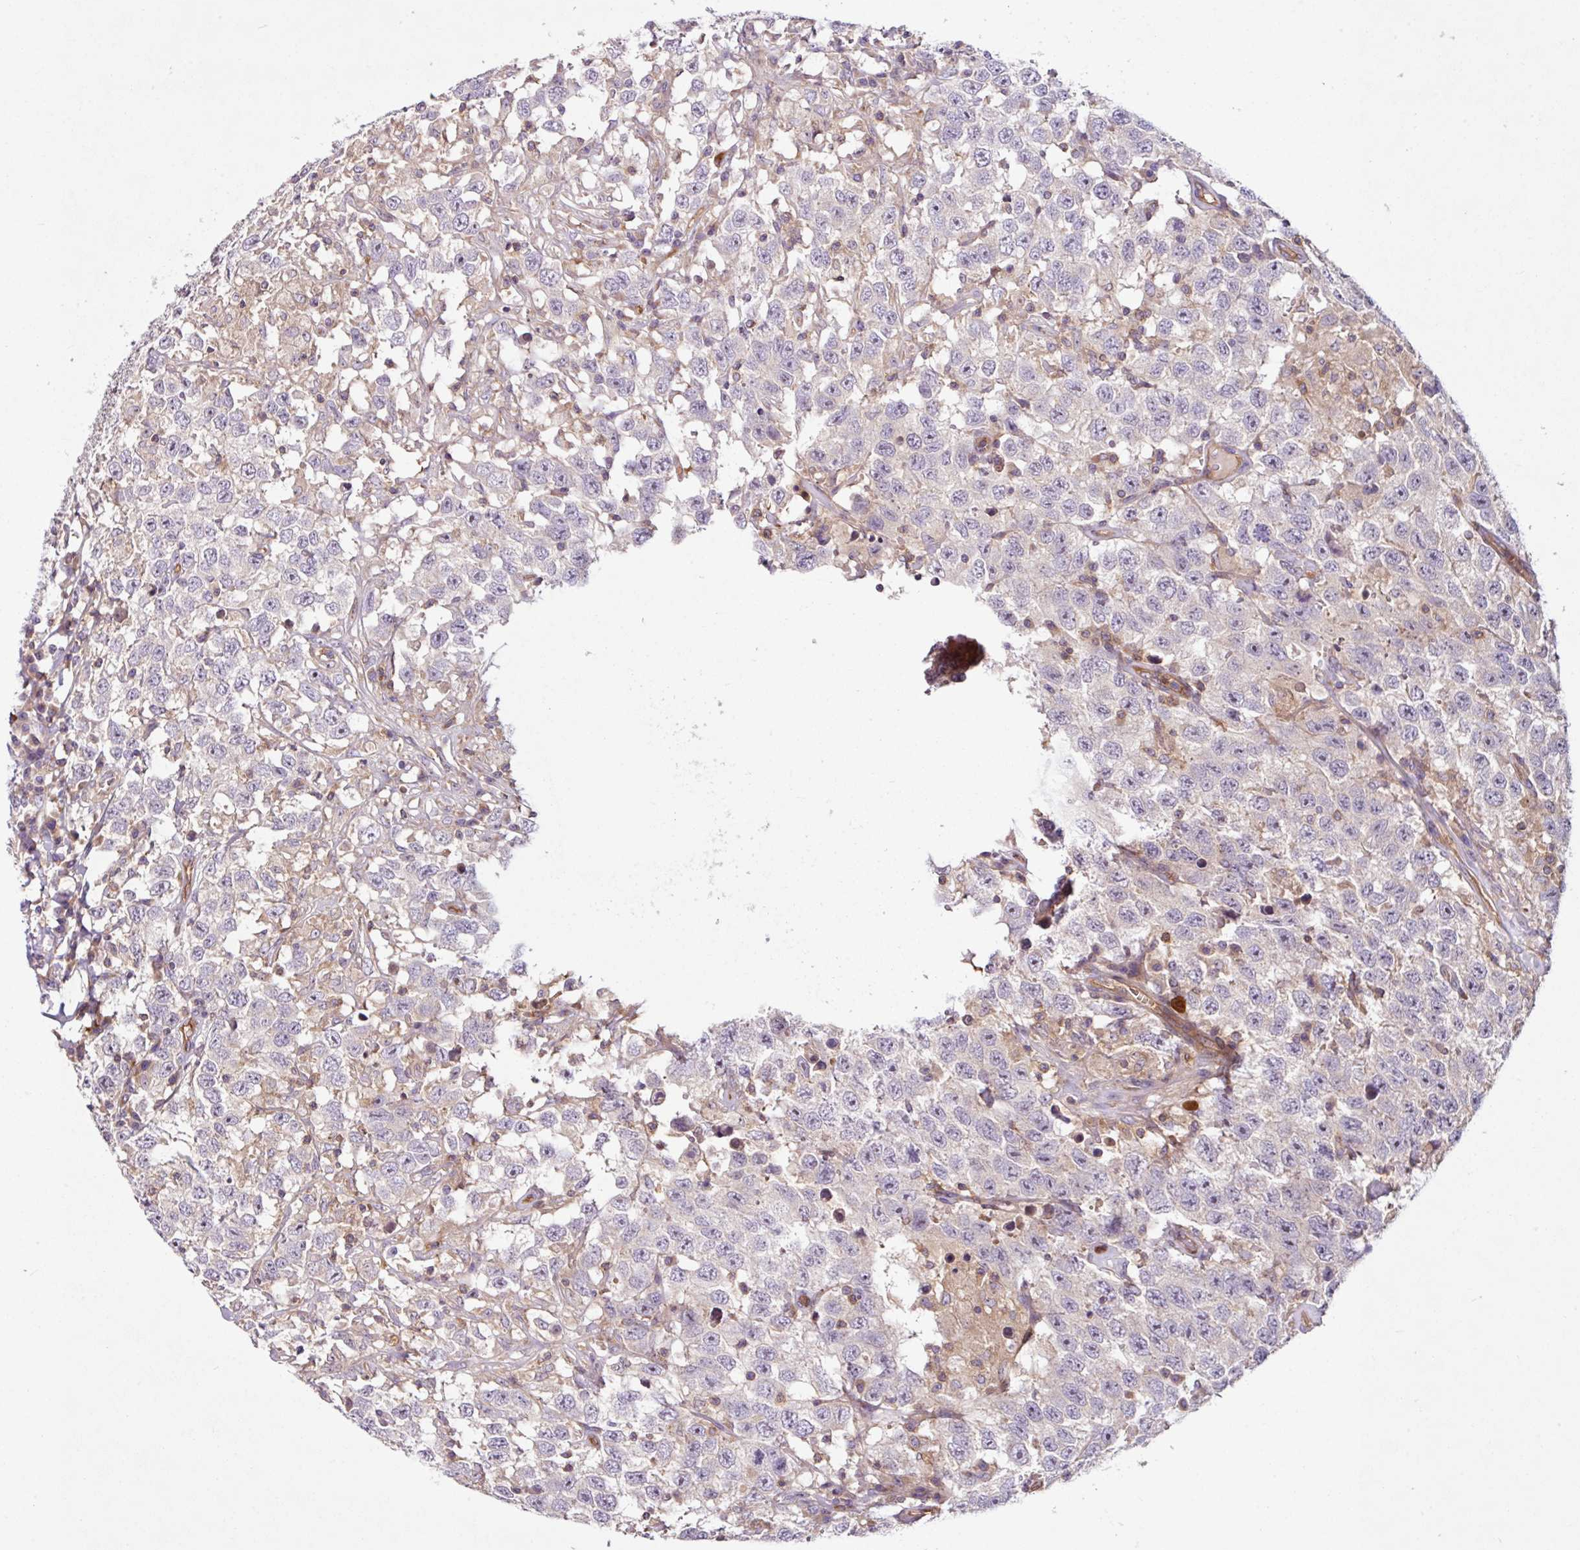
{"staining": {"intensity": "negative", "quantity": "none", "location": "none"}, "tissue": "testis cancer", "cell_type": "Tumor cells", "image_type": "cancer", "snomed": [{"axis": "morphology", "description": "Seminoma, NOS"}, {"axis": "topography", "description": "Testis"}], "caption": "Immunohistochemistry (IHC) of human testis seminoma displays no positivity in tumor cells.", "gene": "ZNF106", "patient": {"sex": "male", "age": 41}}